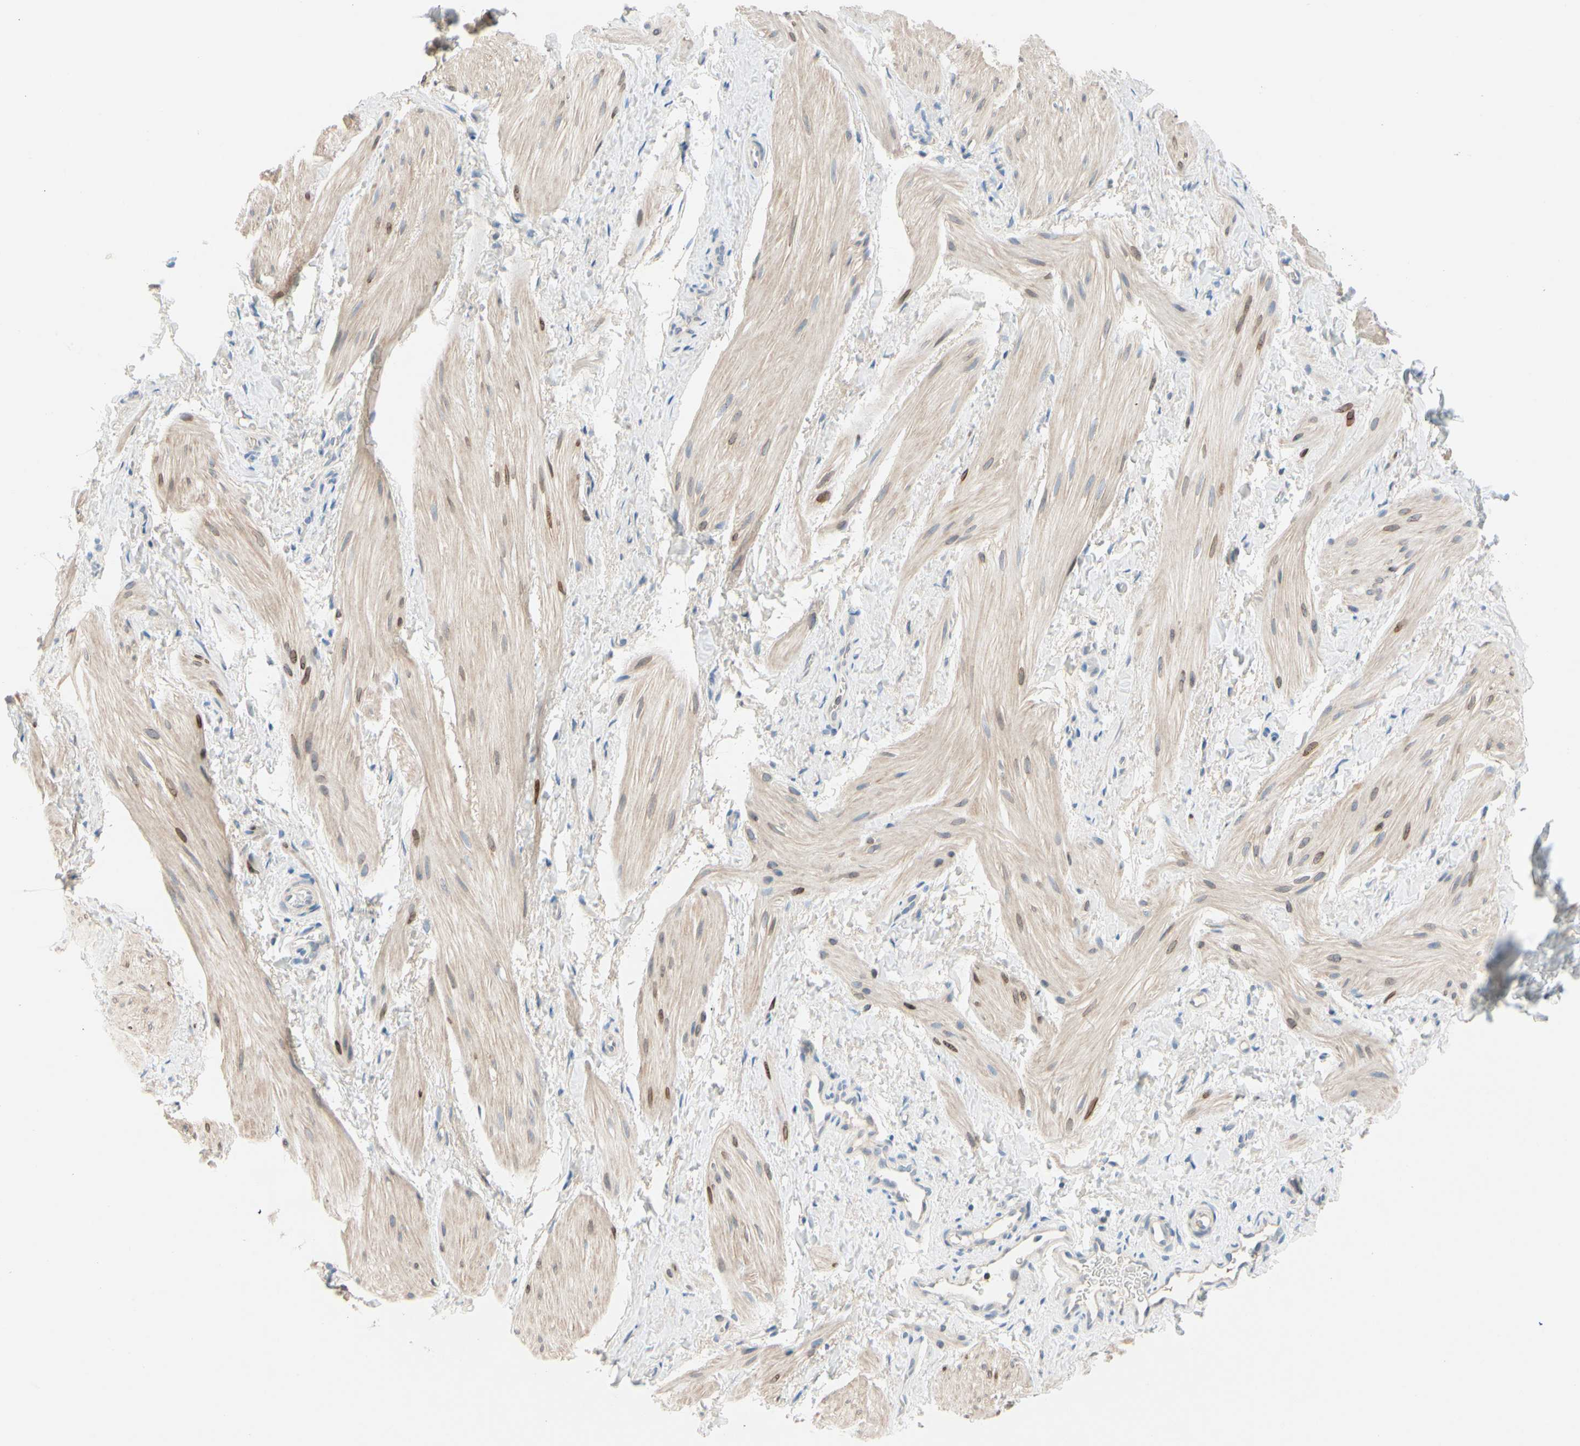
{"staining": {"intensity": "moderate", "quantity": "<25%", "location": "cytoplasmic/membranous,nuclear"}, "tissue": "smooth muscle", "cell_type": "Smooth muscle cells", "image_type": "normal", "snomed": [{"axis": "morphology", "description": "Normal tissue, NOS"}, {"axis": "topography", "description": "Smooth muscle"}], "caption": "High-power microscopy captured an IHC histopathology image of unremarkable smooth muscle, revealing moderate cytoplasmic/membranous,nuclear staining in about <25% of smooth muscle cells.", "gene": "ZNF132", "patient": {"sex": "male", "age": 16}}